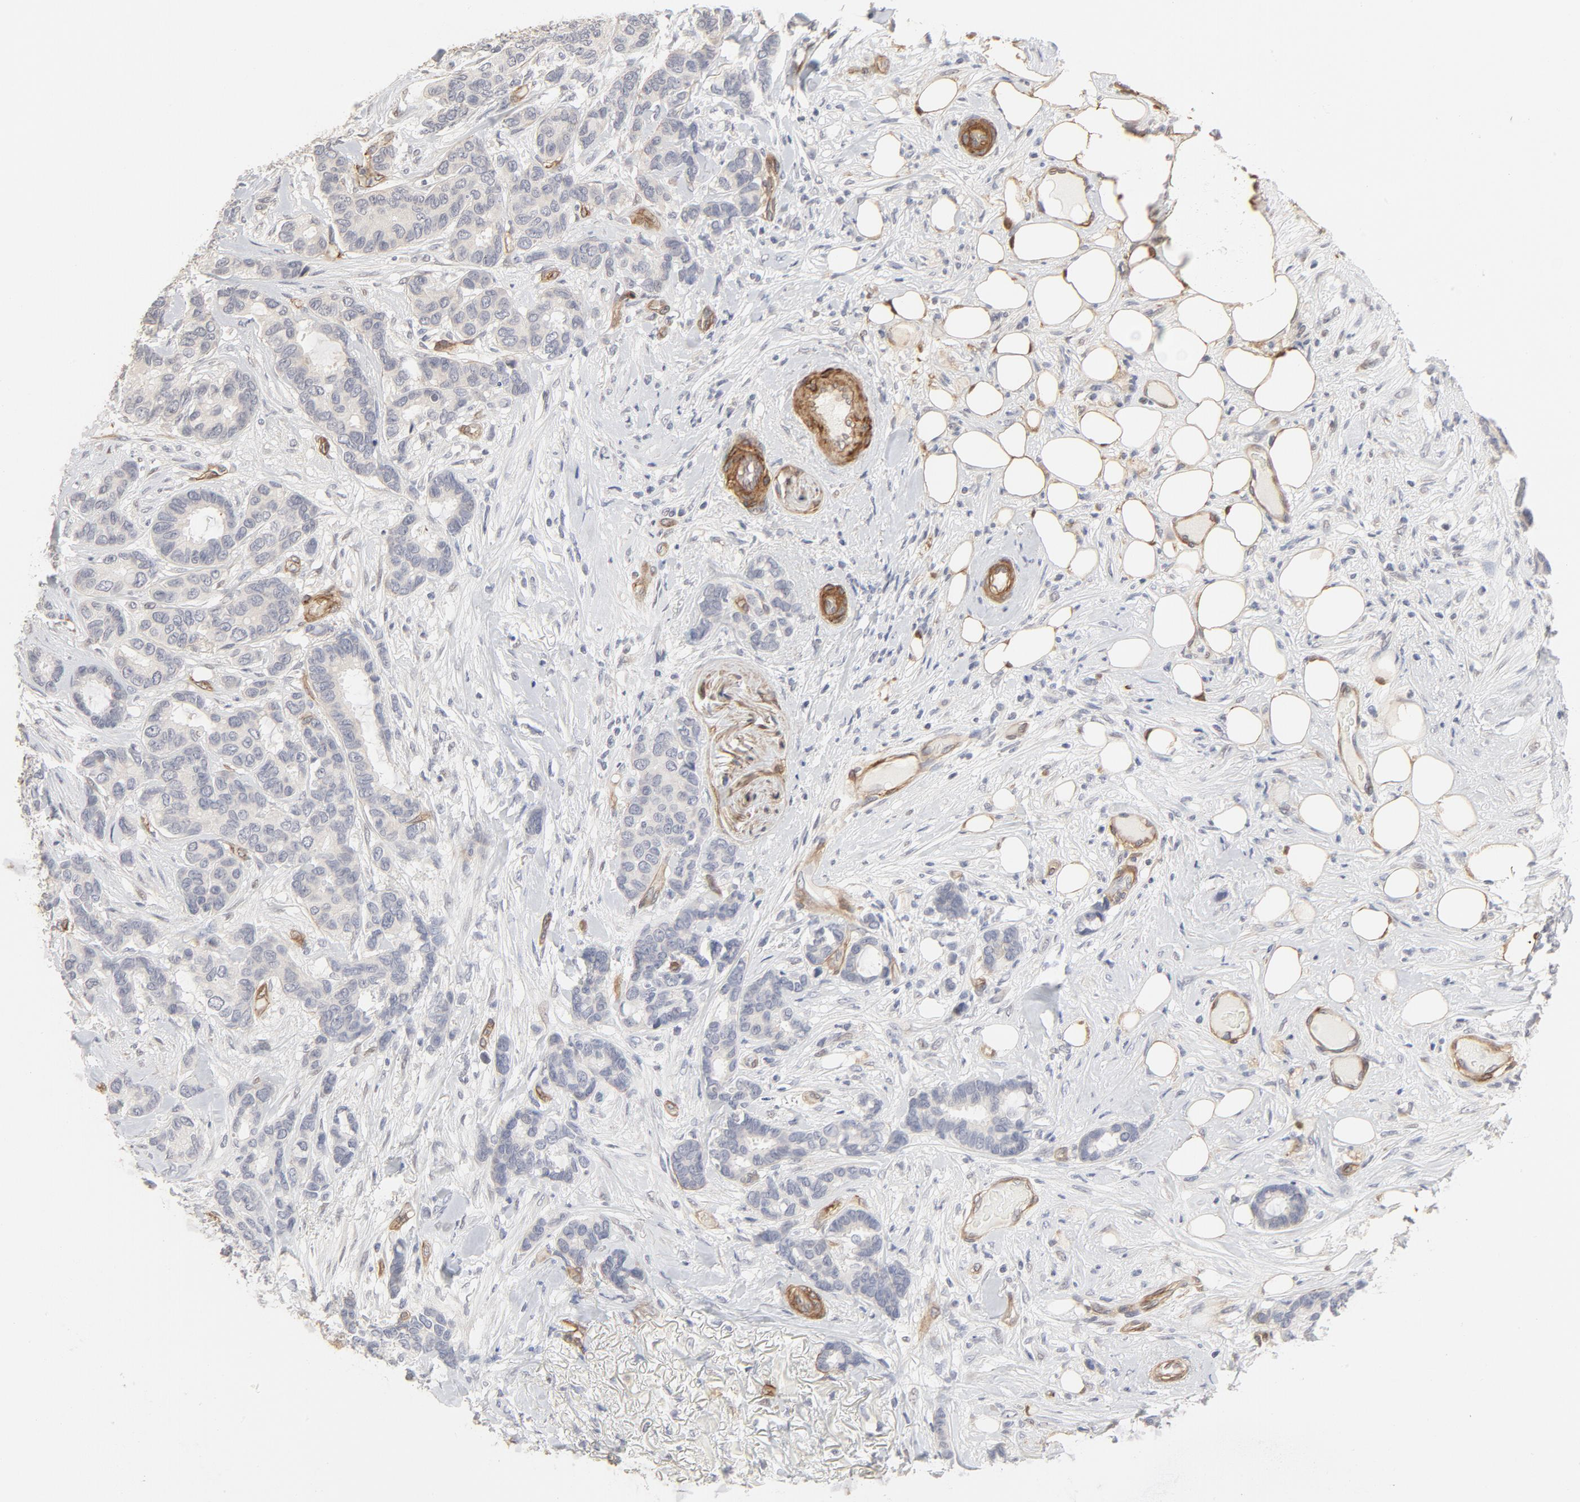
{"staining": {"intensity": "negative", "quantity": "none", "location": "none"}, "tissue": "breast cancer", "cell_type": "Tumor cells", "image_type": "cancer", "snomed": [{"axis": "morphology", "description": "Duct carcinoma"}, {"axis": "topography", "description": "Breast"}], "caption": "A high-resolution photomicrograph shows immunohistochemistry (IHC) staining of breast infiltrating ductal carcinoma, which demonstrates no significant expression in tumor cells.", "gene": "MAGED4", "patient": {"sex": "female", "age": 87}}